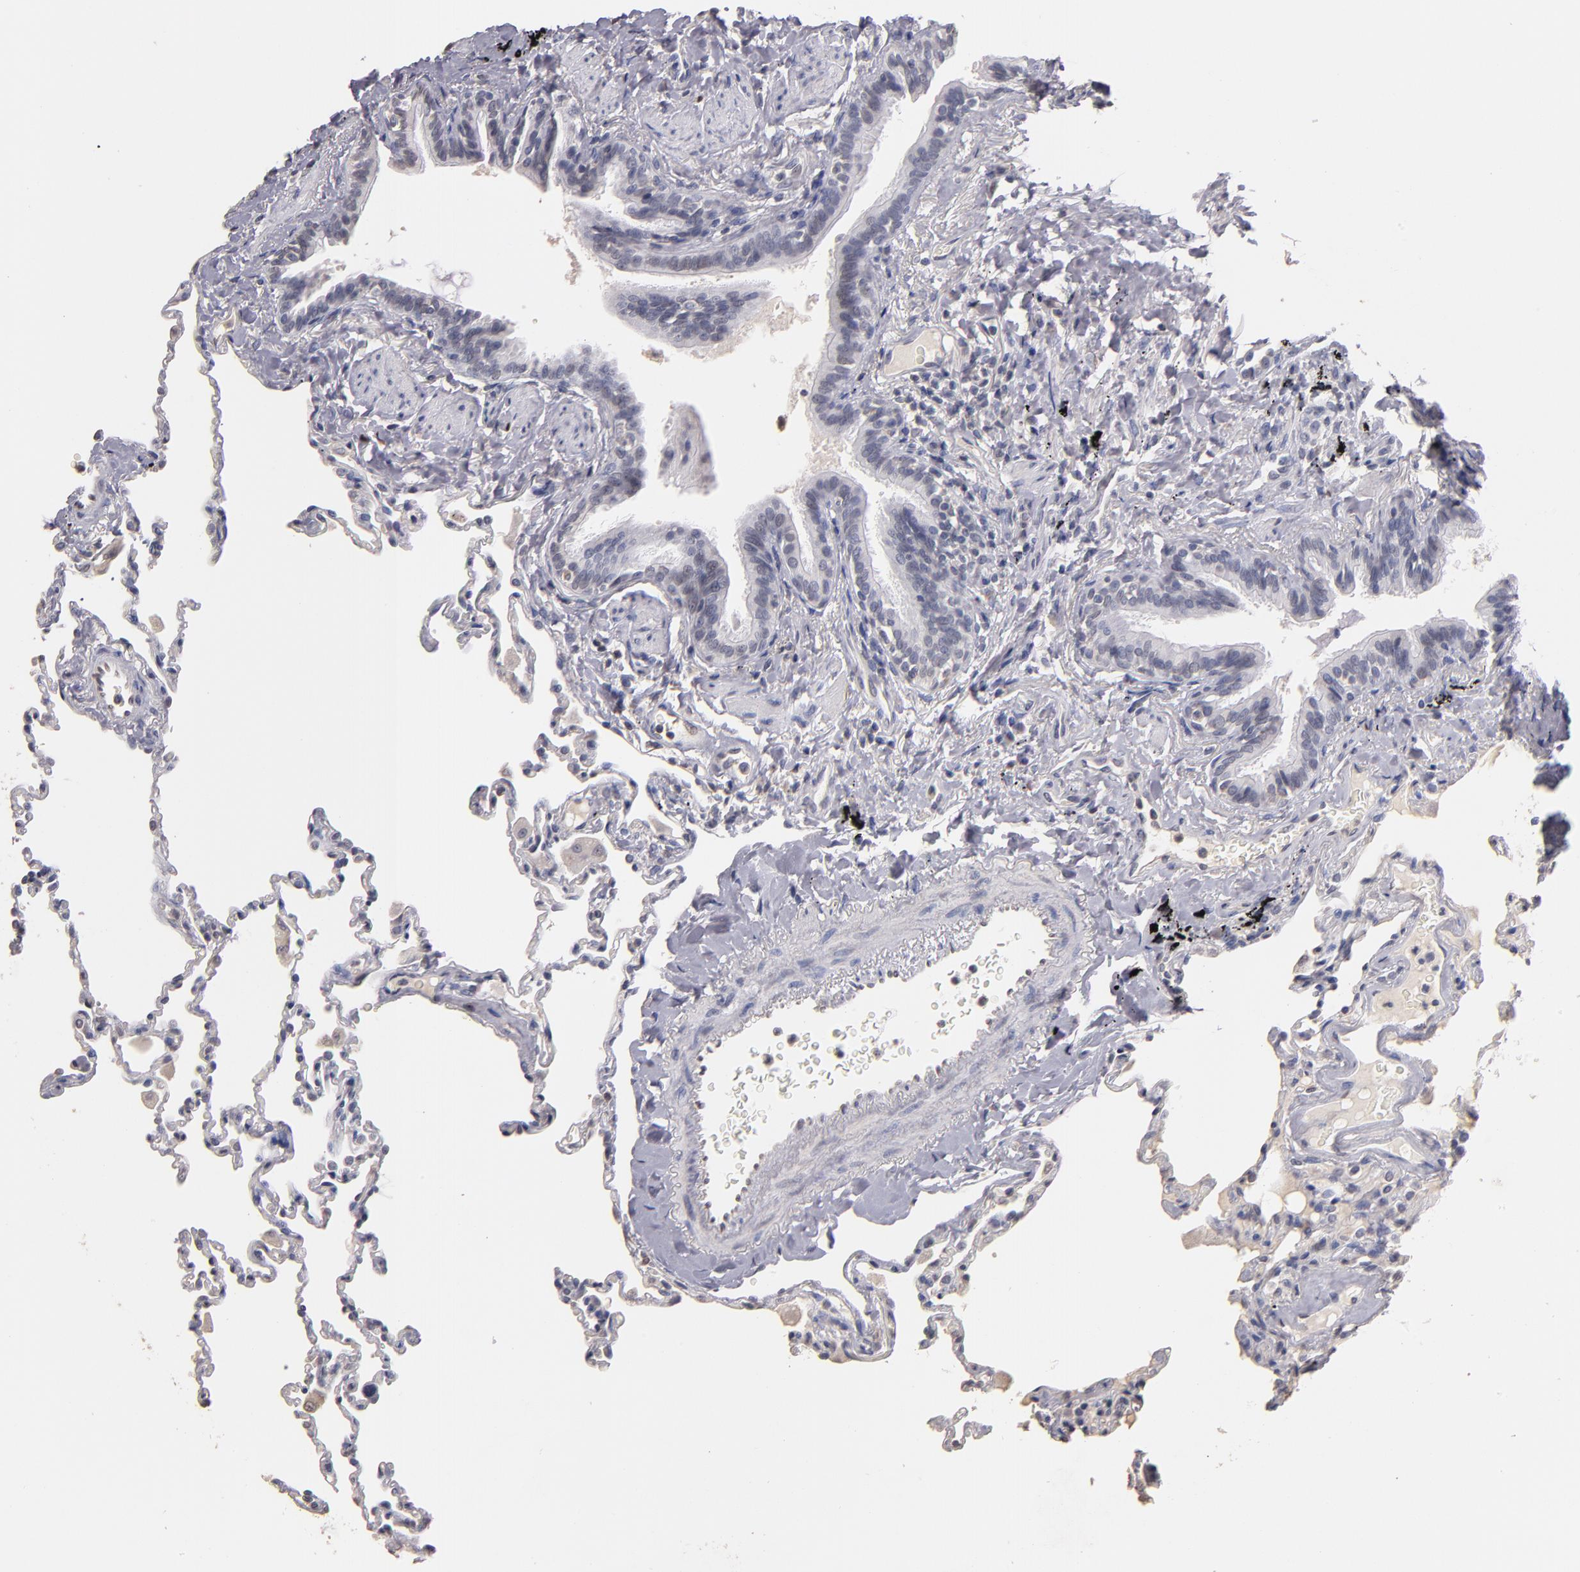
{"staining": {"intensity": "negative", "quantity": "none", "location": "none"}, "tissue": "lung", "cell_type": "Alveolar cells", "image_type": "normal", "snomed": [{"axis": "morphology", "description": "Normal tissue, NOS"}, {"axis": "topography", "description": "Lung"}], "caption": "Alveolar cells are negative for protein expression in normal human lung. (Immunohistochemistry (ihc), brightfield microscopy, high magnification).", "gene": "SOX10", "patient": {"sex": "male", "age": 59}}